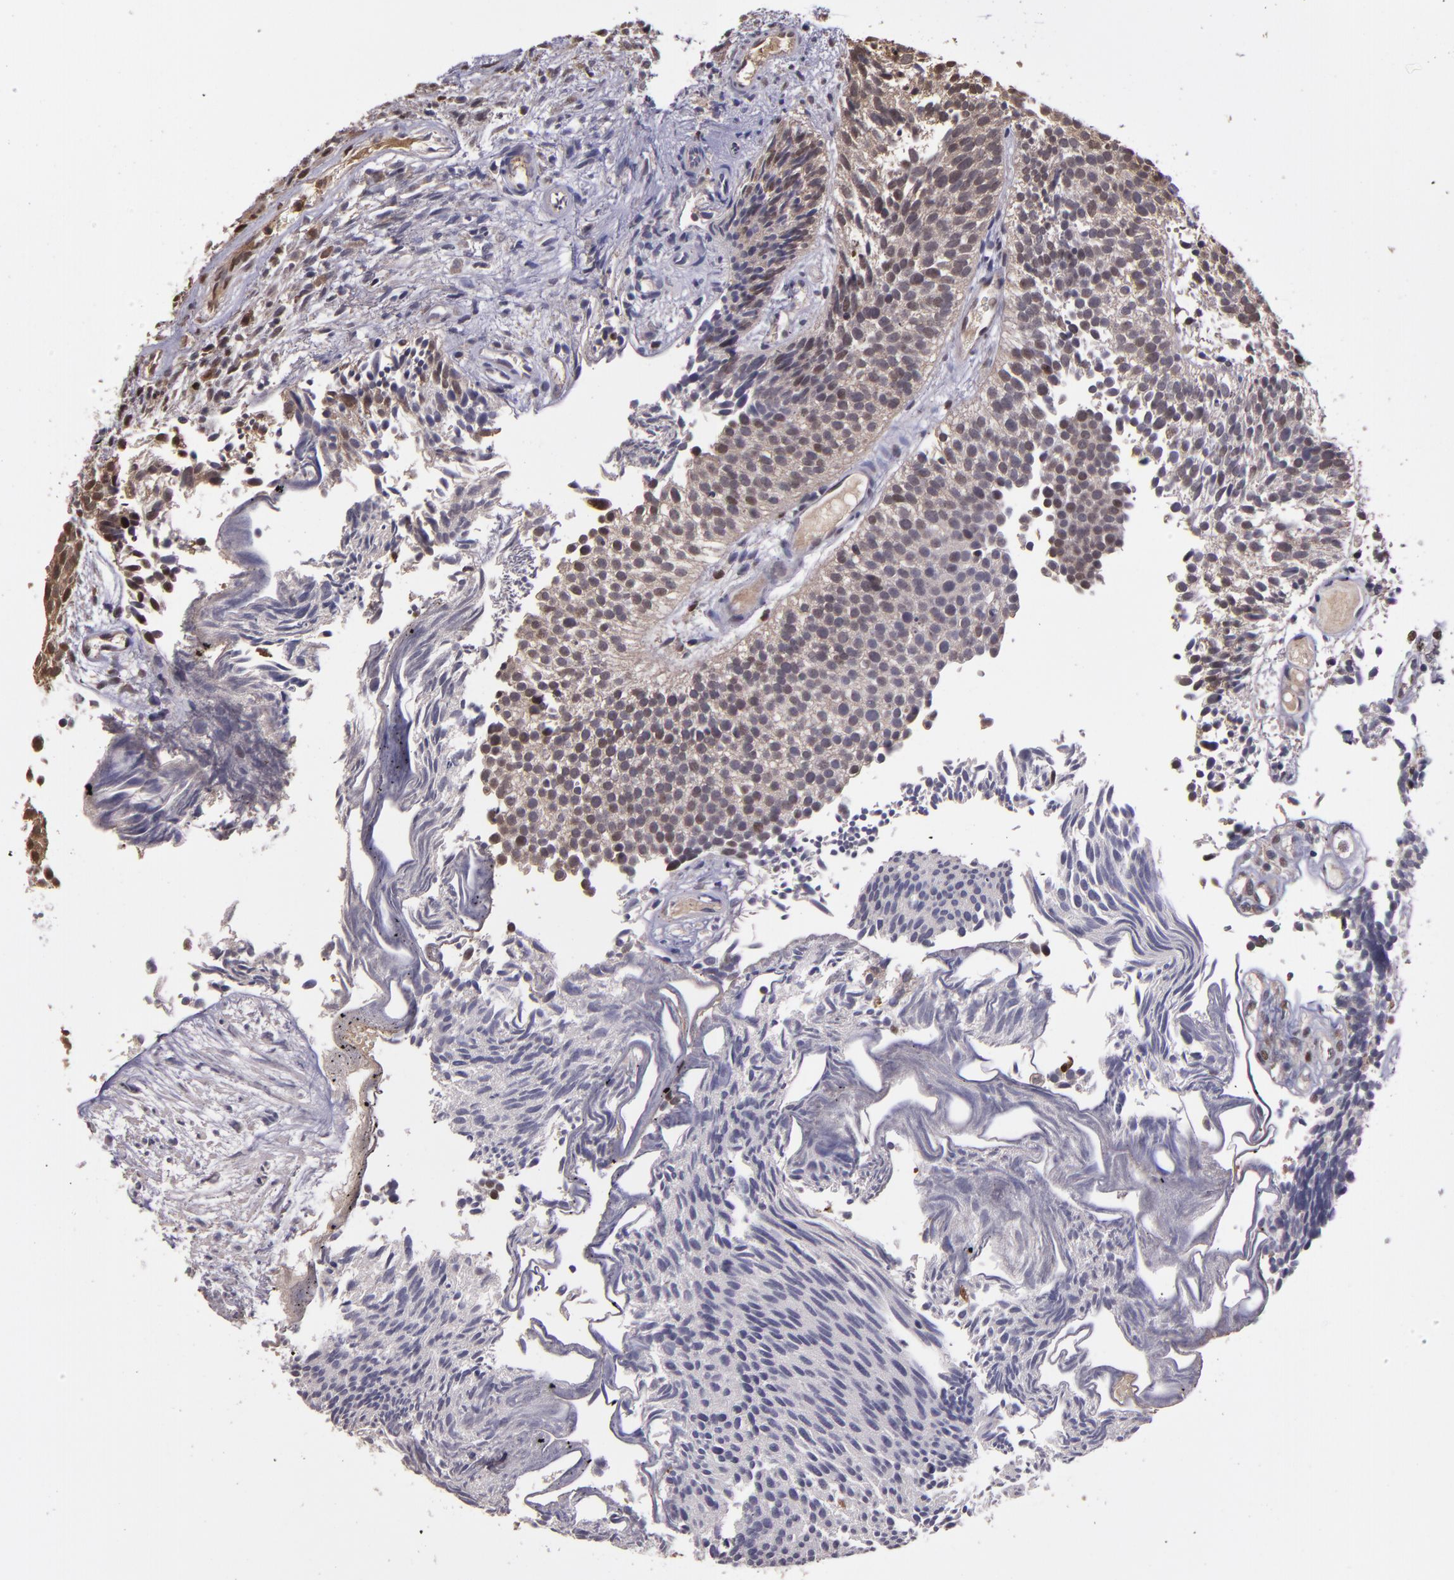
{"staining": {"intensity": "weak", "quantity": ">75%", "location": "cytoplasmic/membranous"}, "tissue": "urothelial cancer", "cell_type": "Tumor cells", "image_type": "cancer", "snomed": [{"axis": "morphology", "description": "Urothelial carcinoma, Low grade"}, {"axis": "topography", "description": "Urinary bladder"}], "caption": "Urothelial cancer stained for a protein (brown) shows weak cytoplasmic/membranous positive staining in approximately >75% of tumor cells.", "gene": "SERPINF2", "patient": {"sex": "male", "age": 84}}